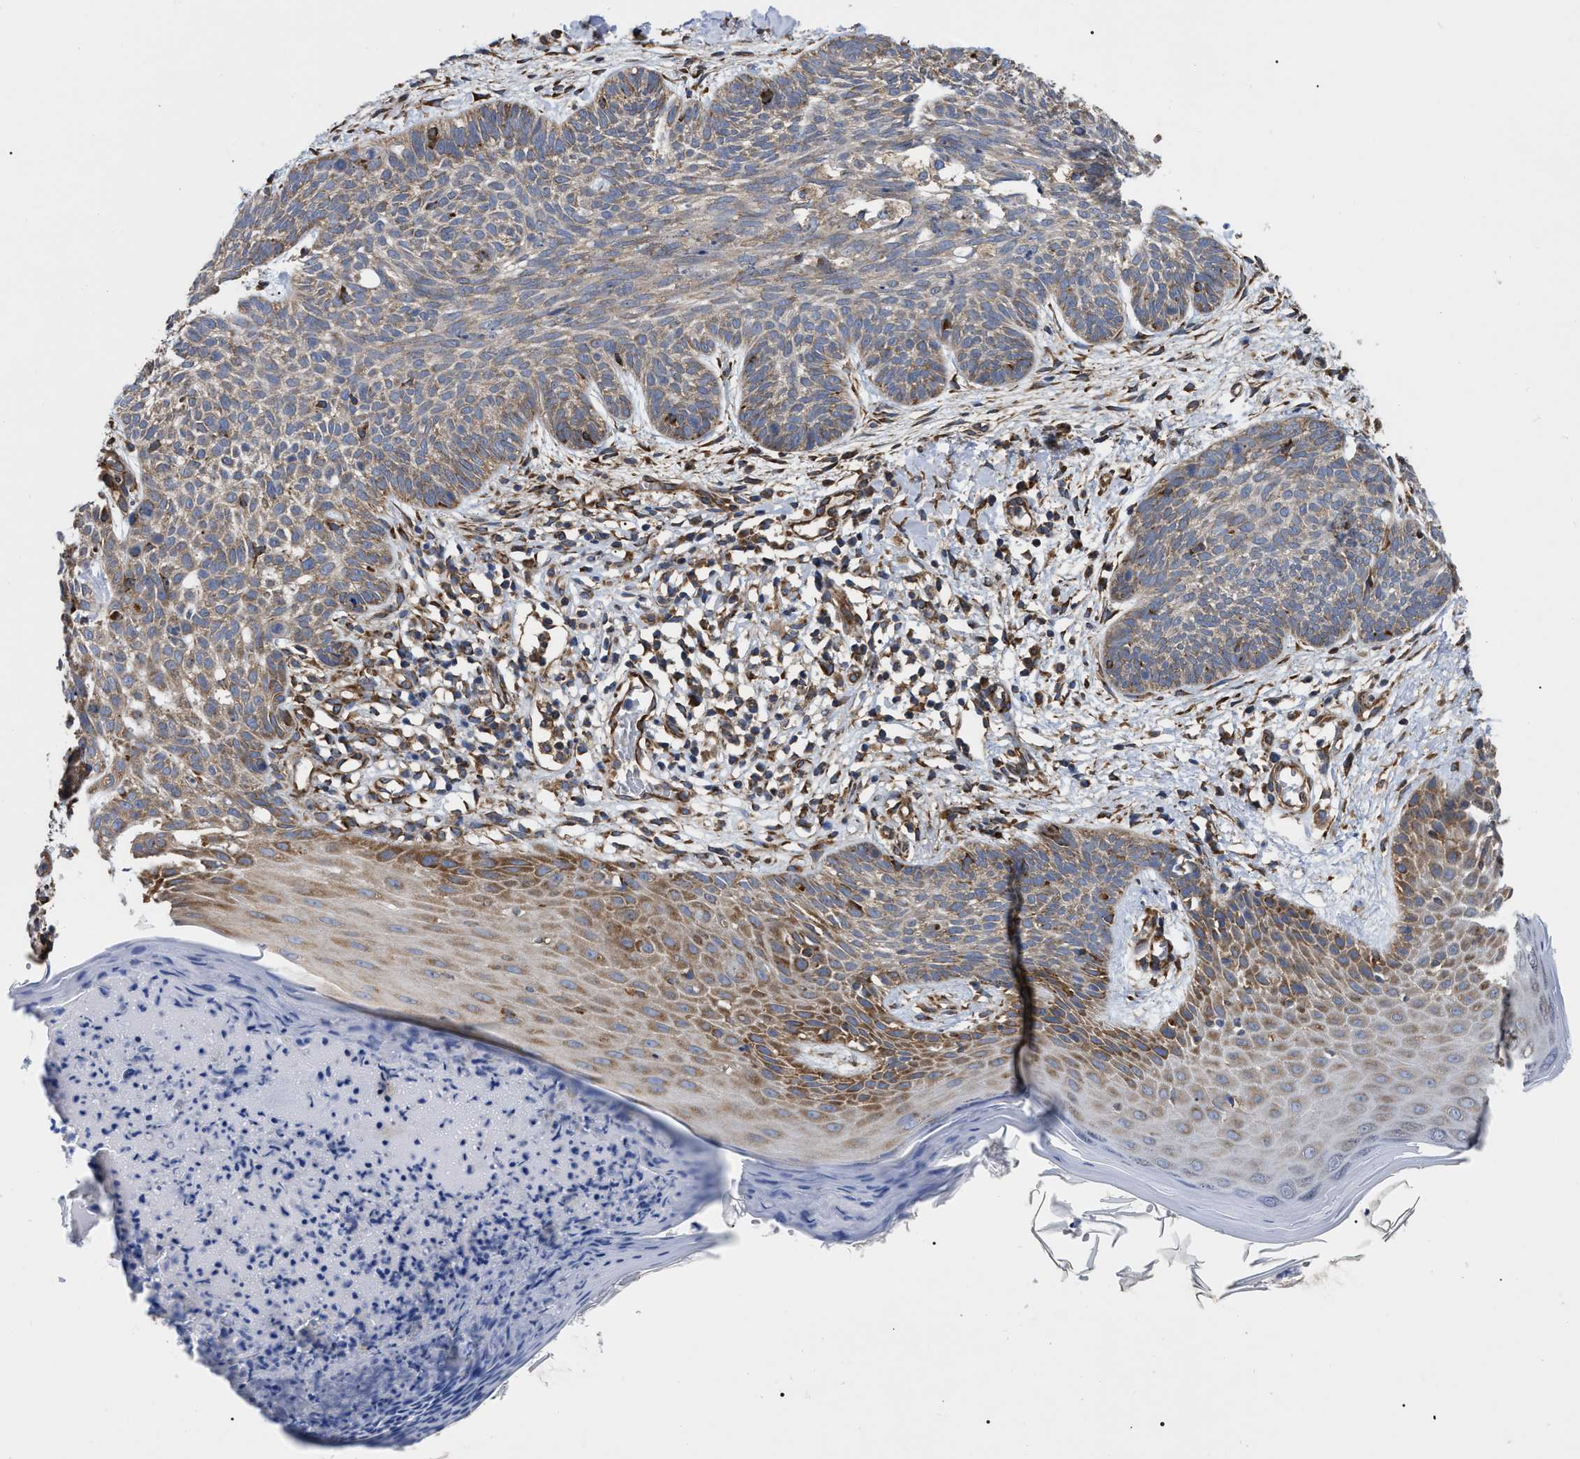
{"staining": {"intensity": "weak", "quantity": ">75%", "location": "cytoplasmic/membranous"}, "tissue": "skin cancer", "cell_type": "Tumor cells", "image_type": "cancer", "snomed": [{"axis": "morphology", "description": "Basal cell carcinoma"}, {"axis": "topography", "description": "Skin"}], "caption": "Immunohistochemical staining of human basal cell carcinoma (skin) displays weak cytoplasmic/membranous protein expression in about >75% of tumor cells.", "gene": "FAM120A", "patient": {"sex": "female", "age": 59}}